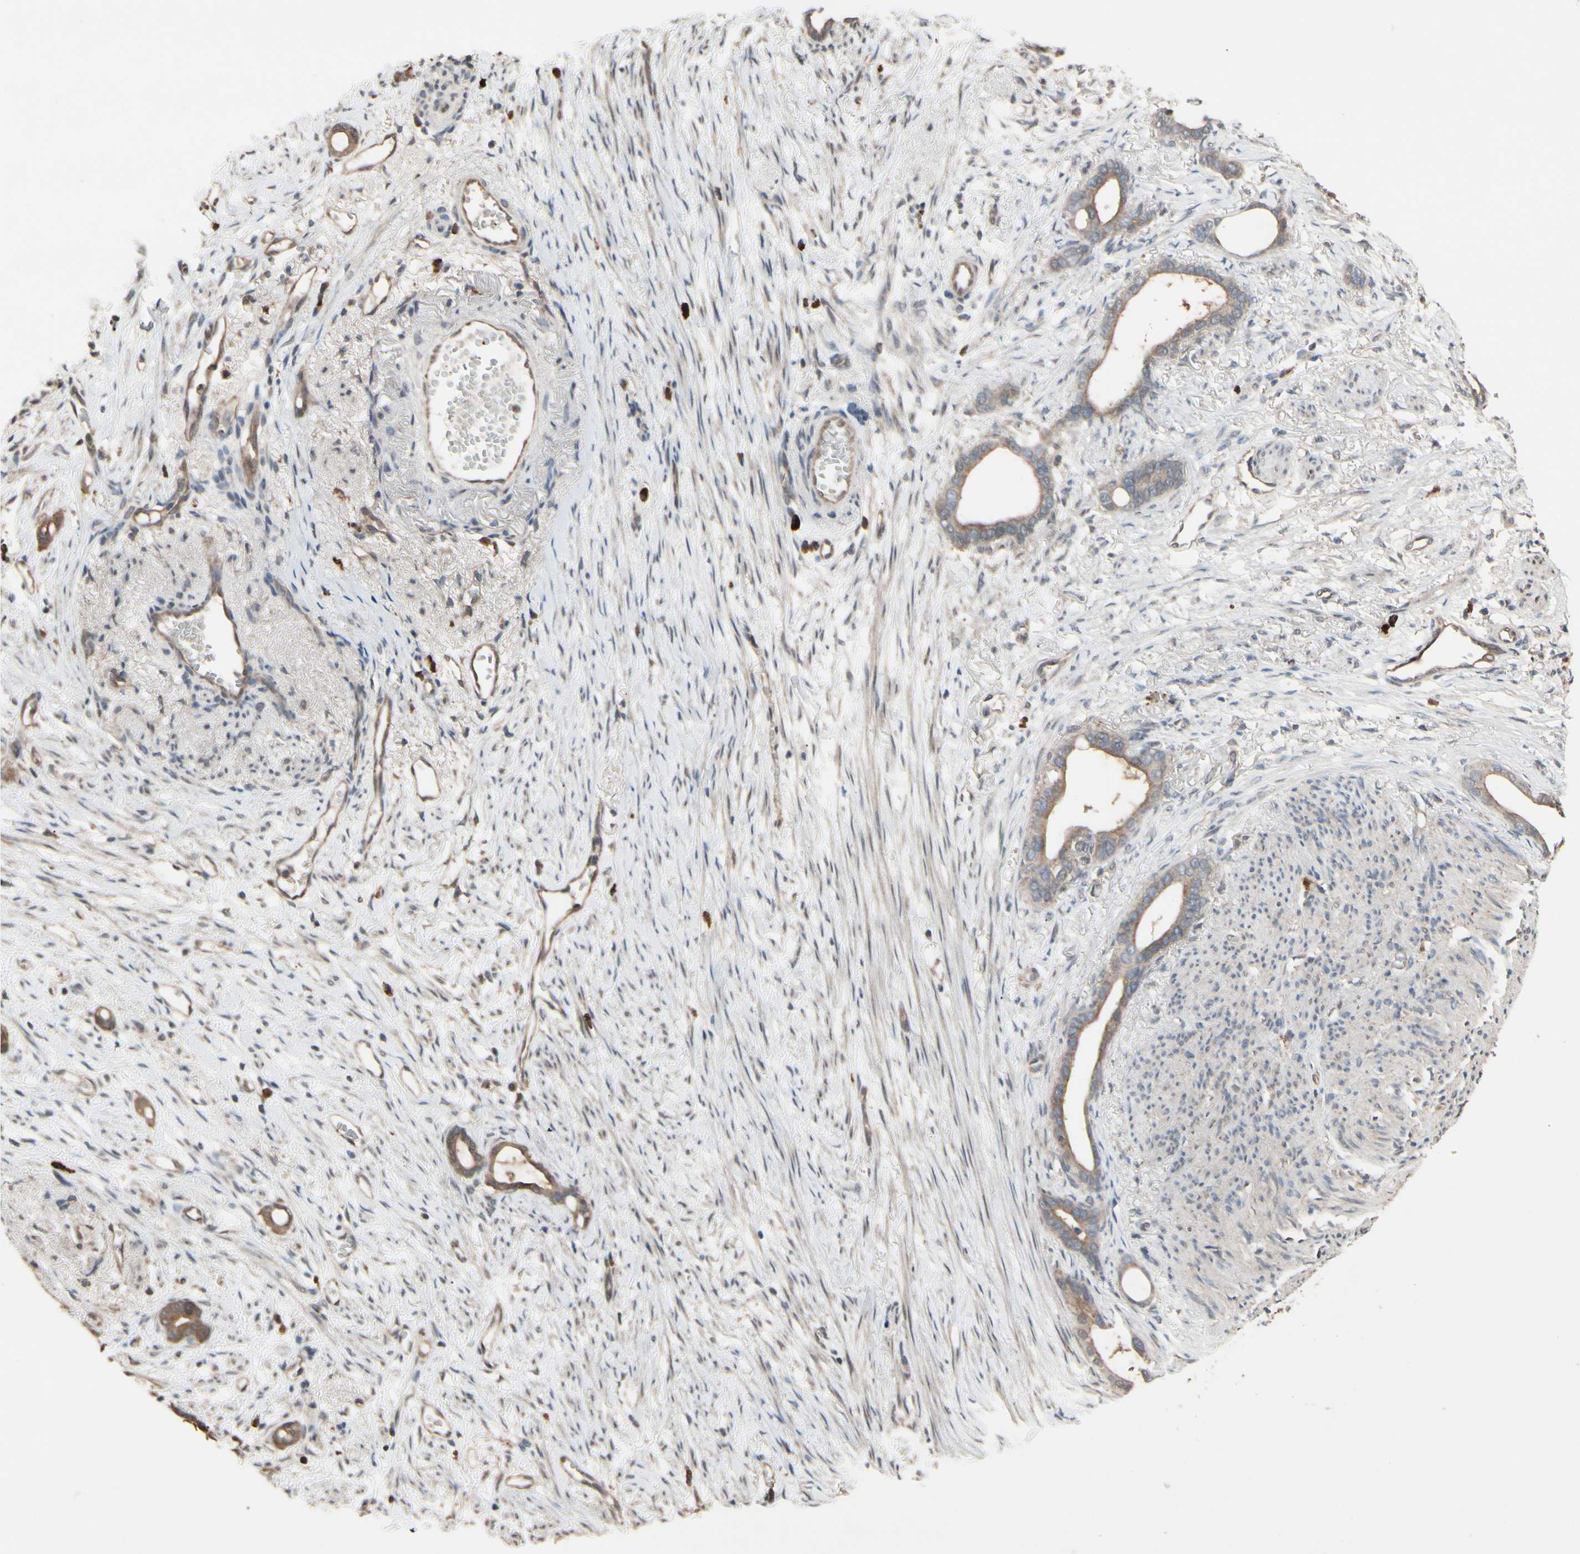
{"staining": {"intensity": "moderate", "quantity": ">75%", "location": "cytoplasmic/membranous"}, "tissue": "stomach cancer", "cell_type": "Tumor cells", "image_type": "cancer", "snomed": [{"axis": "morphology", "description": "Adenocarcinoma, NOS"}, {"axis": "topography", "description": "Stomach"}], "caption": "Moderate cytoplasmic/membranous protein expression is seen in about >75% of tumor cells in stomach cancer.", "gene": "PNPLA7", "patient": {"sex": "female", "age": 75}}